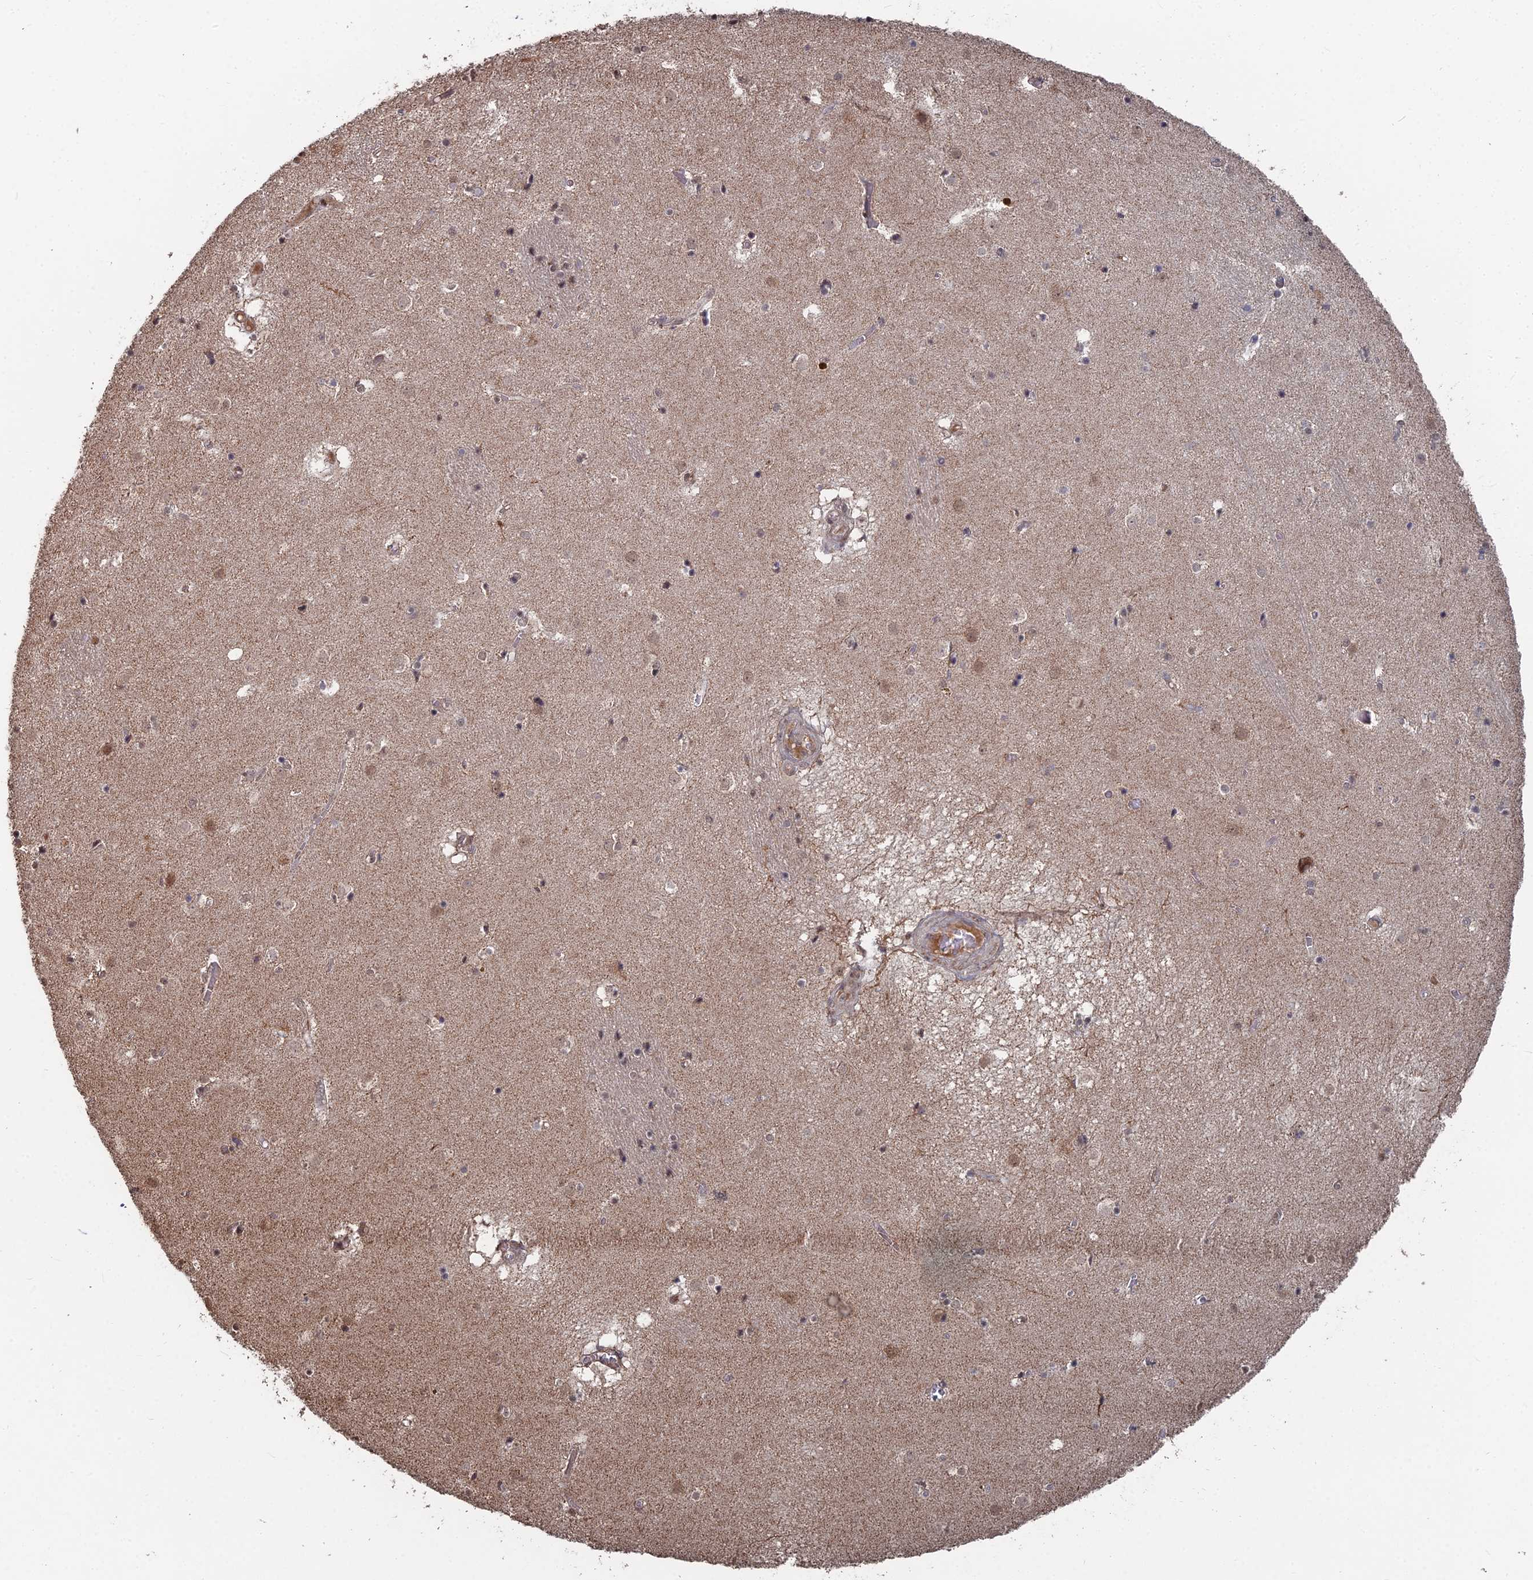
{"staining": {"intensity": "weak", "quantity": "25%-75%", "location": "cytoplasmic/membranous,nuclear"}, "tissue": "caudate", "cell_type": "Glial cells", "image_type": "normal", "snomed": [{"axis": "morphology", "description": "Normal tissue, NOS"}, {"axis": "topography", "description": "Lateral ventricle wall"}], "caption": "A high-resolution photomicrograph shows immunohistochemistry staining of normal caudate, which demonstrates weak cytoplasmic/membranous,nuclear staining in about 25%-75% of glial cells.", "gene": "CCNP", "patient": {"sex": "male", "age": 70}}